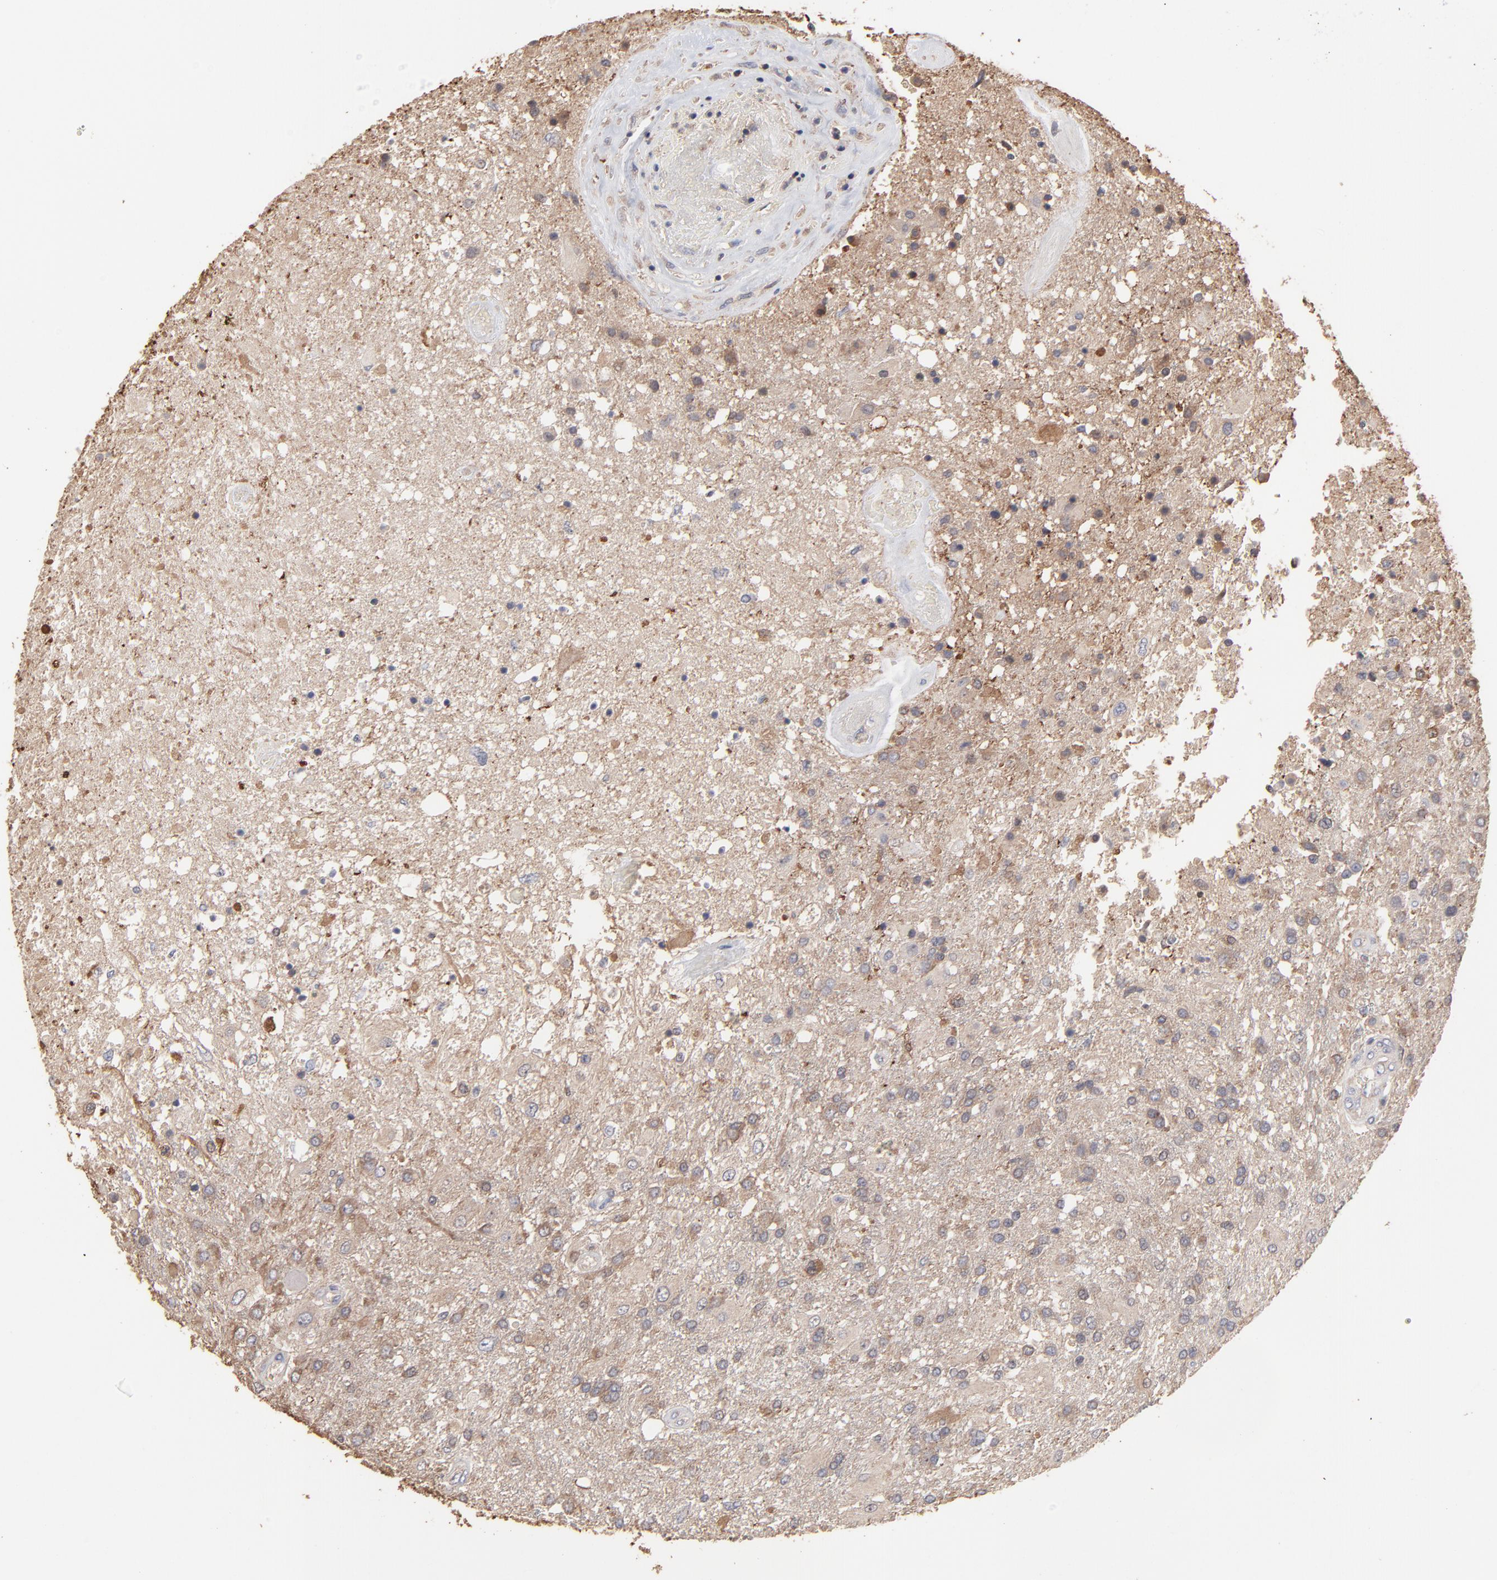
{"staining": {"intensity": "moderate", "quantity": "25%-75%", "location": "cytoplasmic/membranous"}, "tissue": "glioma", "cell_type": "Tumor cells", "image_type": "cancer", "snomed": [{"axis": "morphology", "description": "Glioma, malignant, High grade"}, {"axis": "topography", "description": "Cerebral cortex"}], "caption": "The histopathology image displays a brown stain indicating the presence of a protein in the cytoplasmic/membranous of tumor cells in high-grade glioma (malignant).", "gene": "TANGO2", "patient": {"sex": "male", "age": 79}}